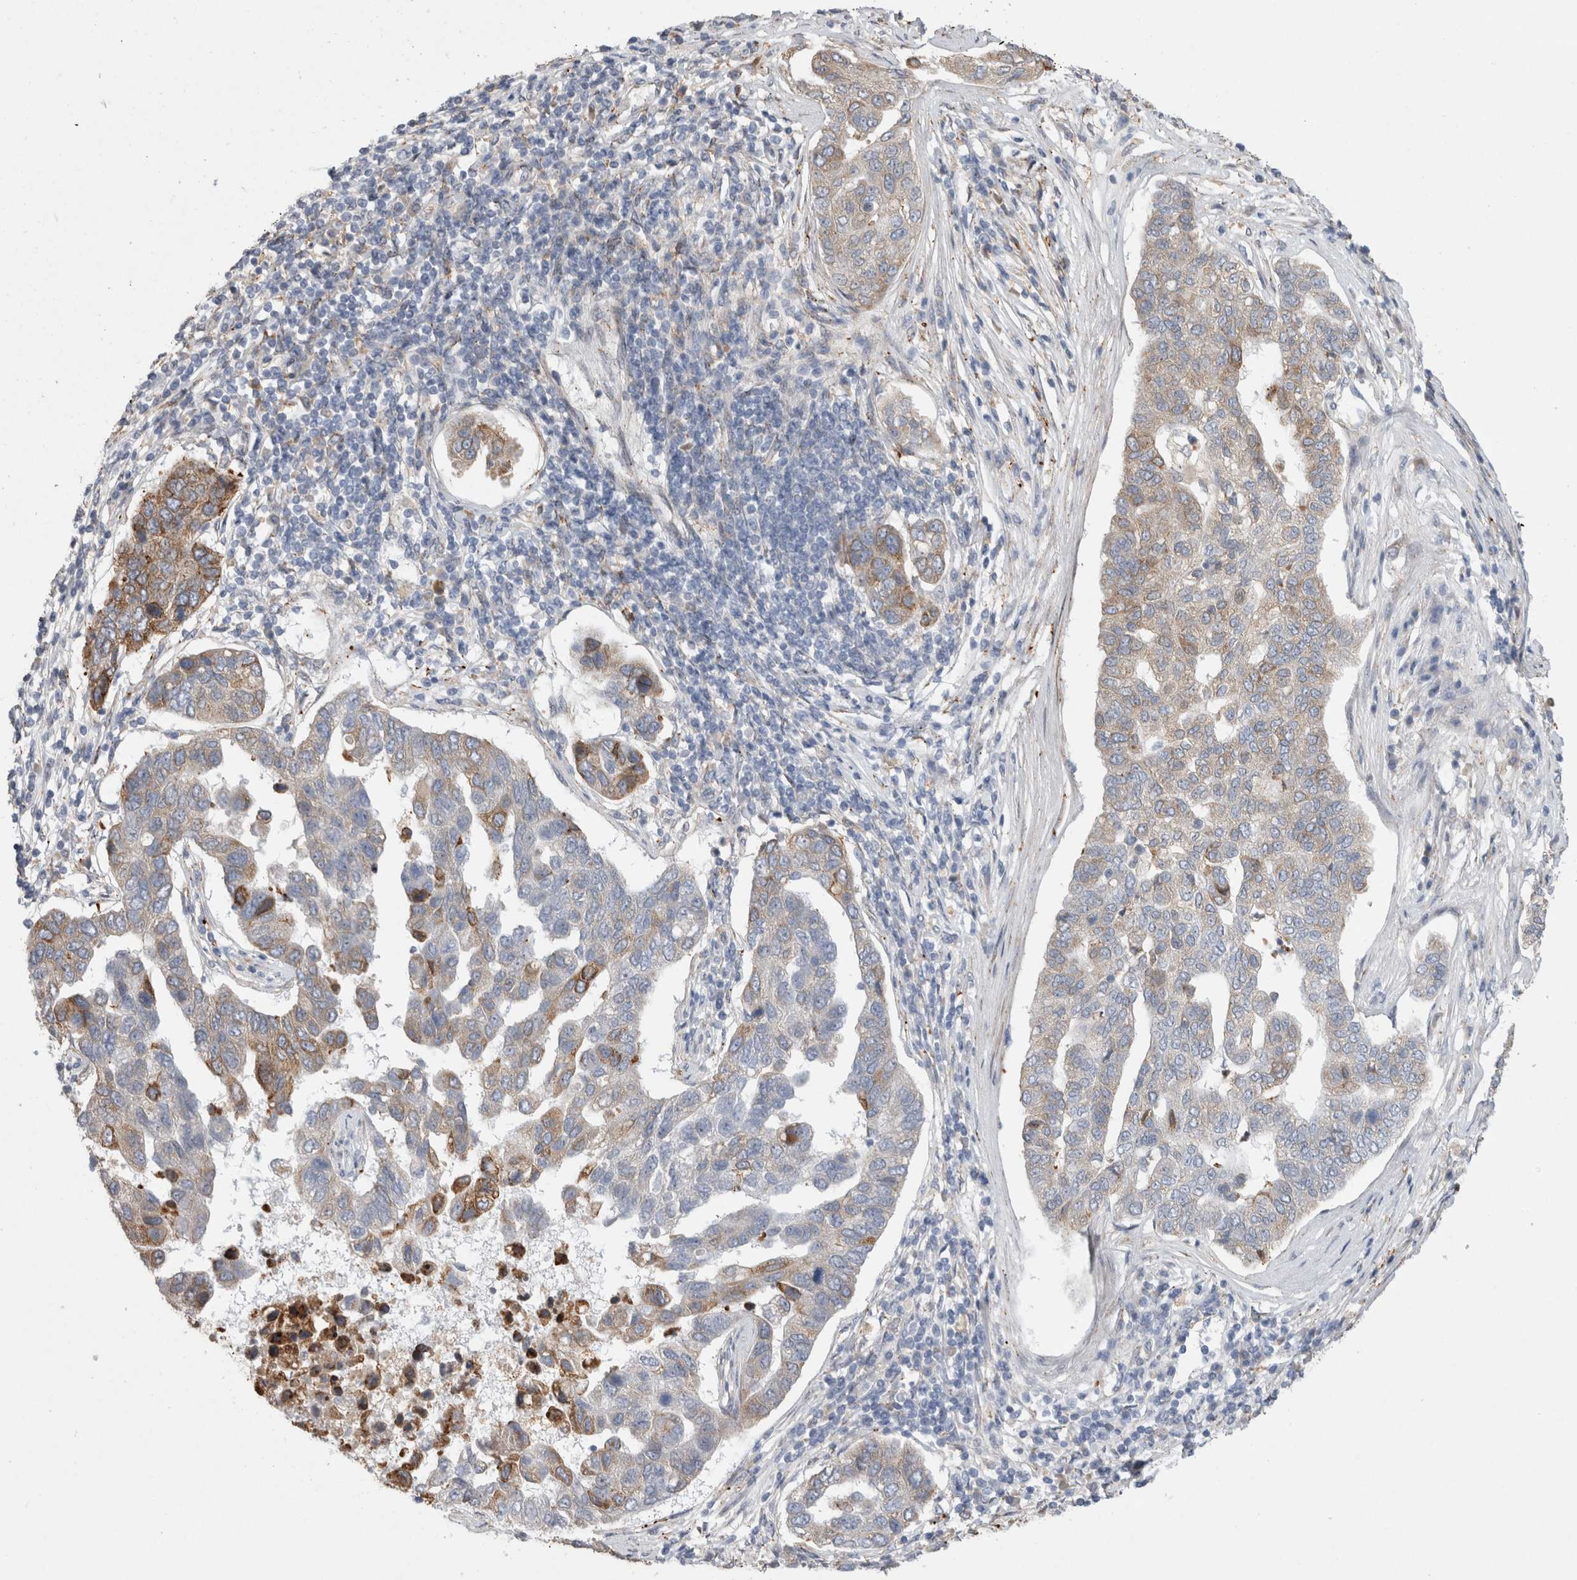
{"staining": {"intensity": "moderate", "quantity": "<25%", "location": "cytoplasmic/membranous"}, "tissue": "pancreatic cancer", "cell_type": "Tumor cells", "image_type": "cancer", "snomed": [{"axis": "morphology", "description": "Adenocarcinoma, NOS"}, {"axis": "topography", "description": "Pancreas"}], "caption": "Protein positivity by IHC reveals moderate cytoplasmic/membranous staining in about <25% of tumor cells in pancreatic cancer.", "gene": "TRMT9B", "patient": {"sex": "female", "age": 61}}